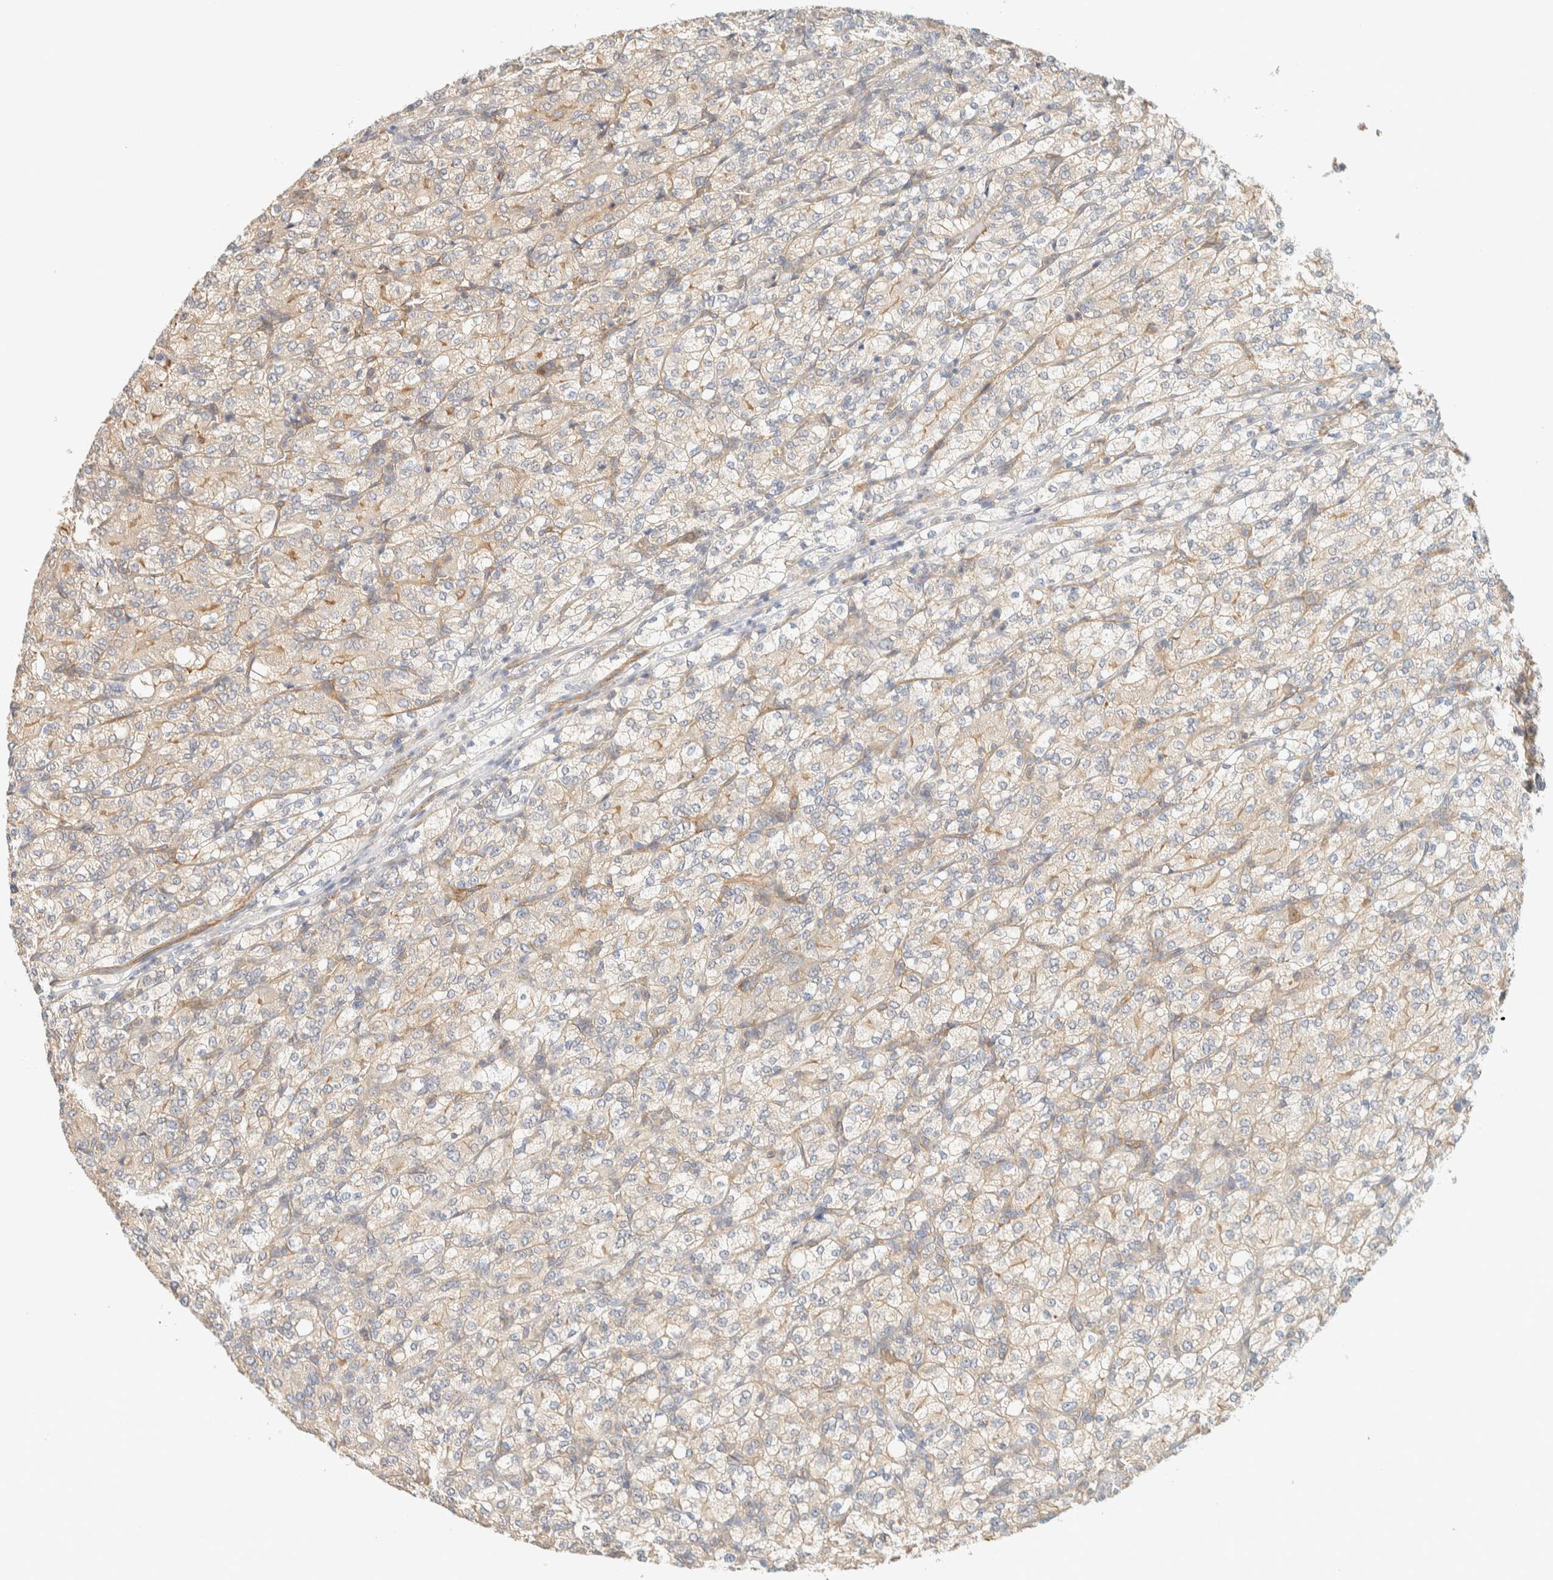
{"staining": {"intensity": "weak", "quantity": "<25%", "location": "cytoplasmic/membranous"}, "tissue": "renal cancer", "cell_type": "Tumor cells", "image_type": "cancer", "snomed": [{"axis": "morphology", "description": "Adenocarcinoma, NOS"}, {"axis": "topography", "description": "Kidney"}], "caption": "IHC histopathology image of human renal cancer (adenocarcinoma) stained for a protein (brown), which exhibits no staining in tumor cells.", "gene": "LIMA1", "patient": {"sex": "male", "age": 77}}